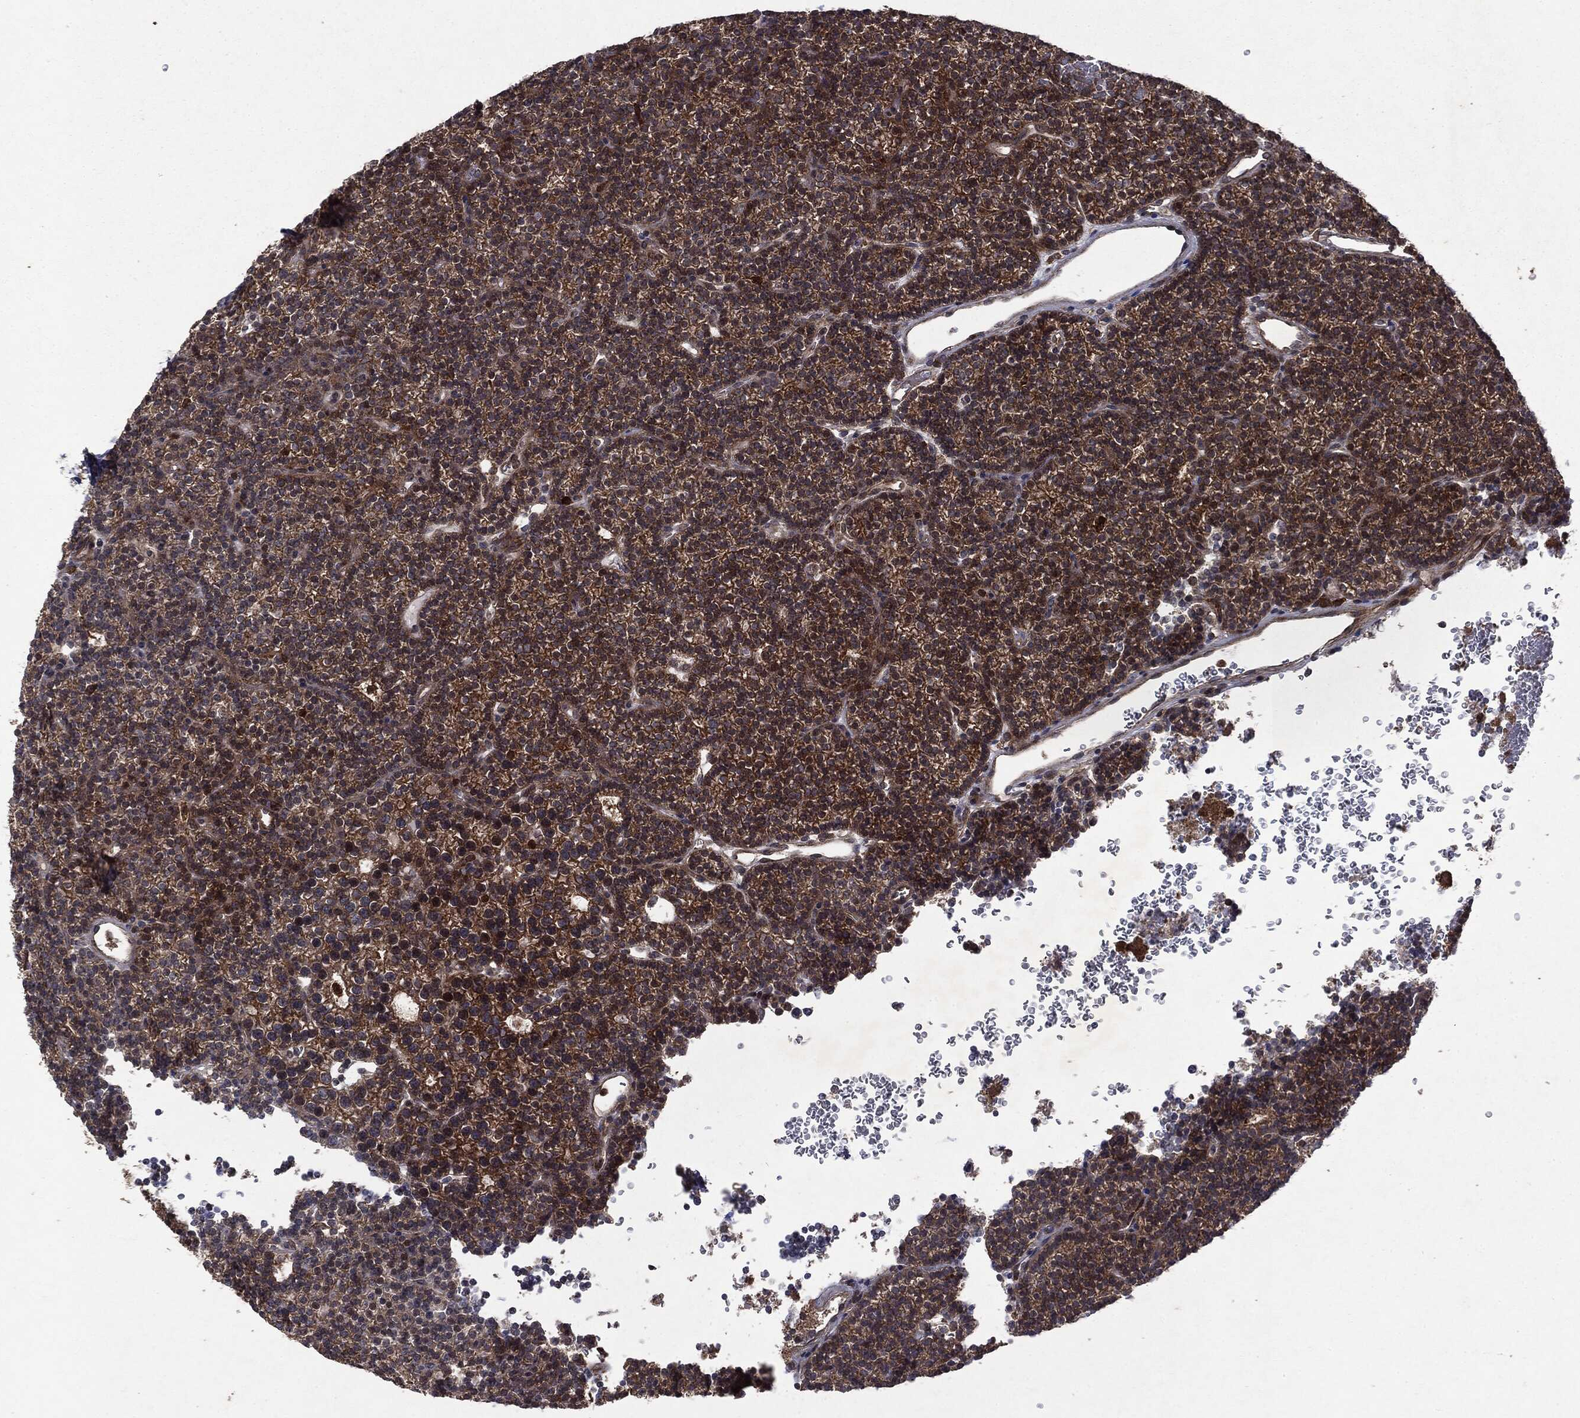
{"staining": {"intensity": "moderate", "quantity": ">75%", "location": "cytoplasmic/membranous"}, "tissue": "parathyroid gland", "cell_type": "Glandular cells", "image_type": "normal", "snomed": [{"axis": "morphology", "description": "Normal tissue, NOS"}, {"axis": "topography", "description": "Parathyroid gland"}], "caption": "Immunohistochemistry (IHC) (DAB) staining of unremarkable human parathyroid gland demonstrates moderate cytoplasmic/membranous protein staining in approximately >75% of glandular cells. The staining was performed using DAB (3,3'-diaminobenzidine), with brown indicating positive protein expression. Nuclei are stained blue with hematoxylin.", "gene": "PTEN", "patient": {"sex": "female", "age": 42}}